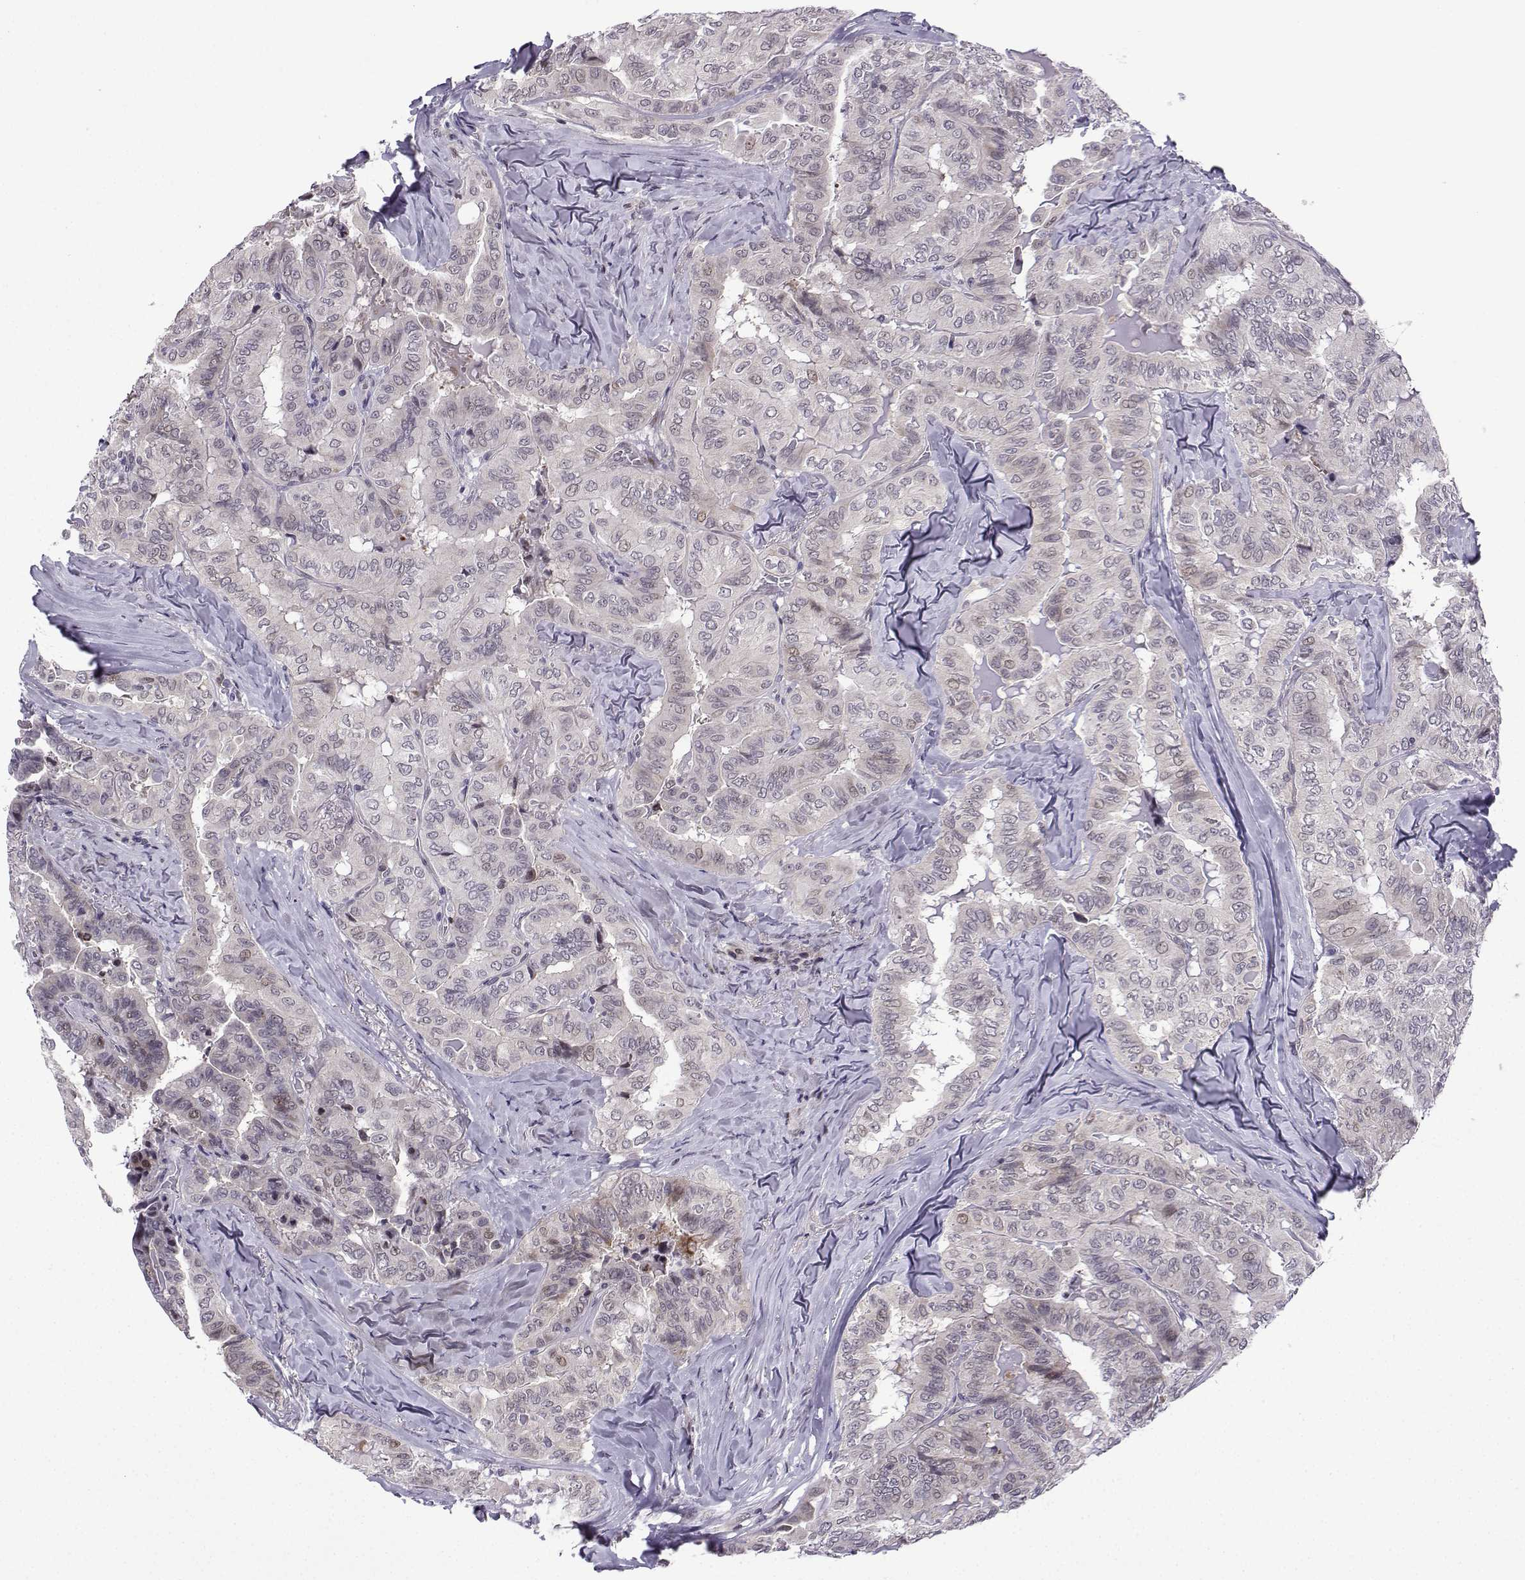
{"staining": {"intensity": "negative", "quantity": "none", "location": "none"}, "tissue": "thyroid cancer", "cell_type": "Tumor cells", "image_type": "cancer", "snomed": [{"axis": "morphology", "description": "Papillary adenocarcinoma, NOS"}, {"axis": "topography", "description": "Thyroid gland"}], "caption": "Photomicrograph shows no significant protein expression in tumor cells of thyroid cancer (papillary adenocarcinoma). (Stains: DAB (3,3'-diaminobenzidine) IHC with hematoxylin counter stain, Microscopy: brightfield microscopy at high magnification).", "gene": "FGF3", "patient": {"sex": "female", "age": 68}}